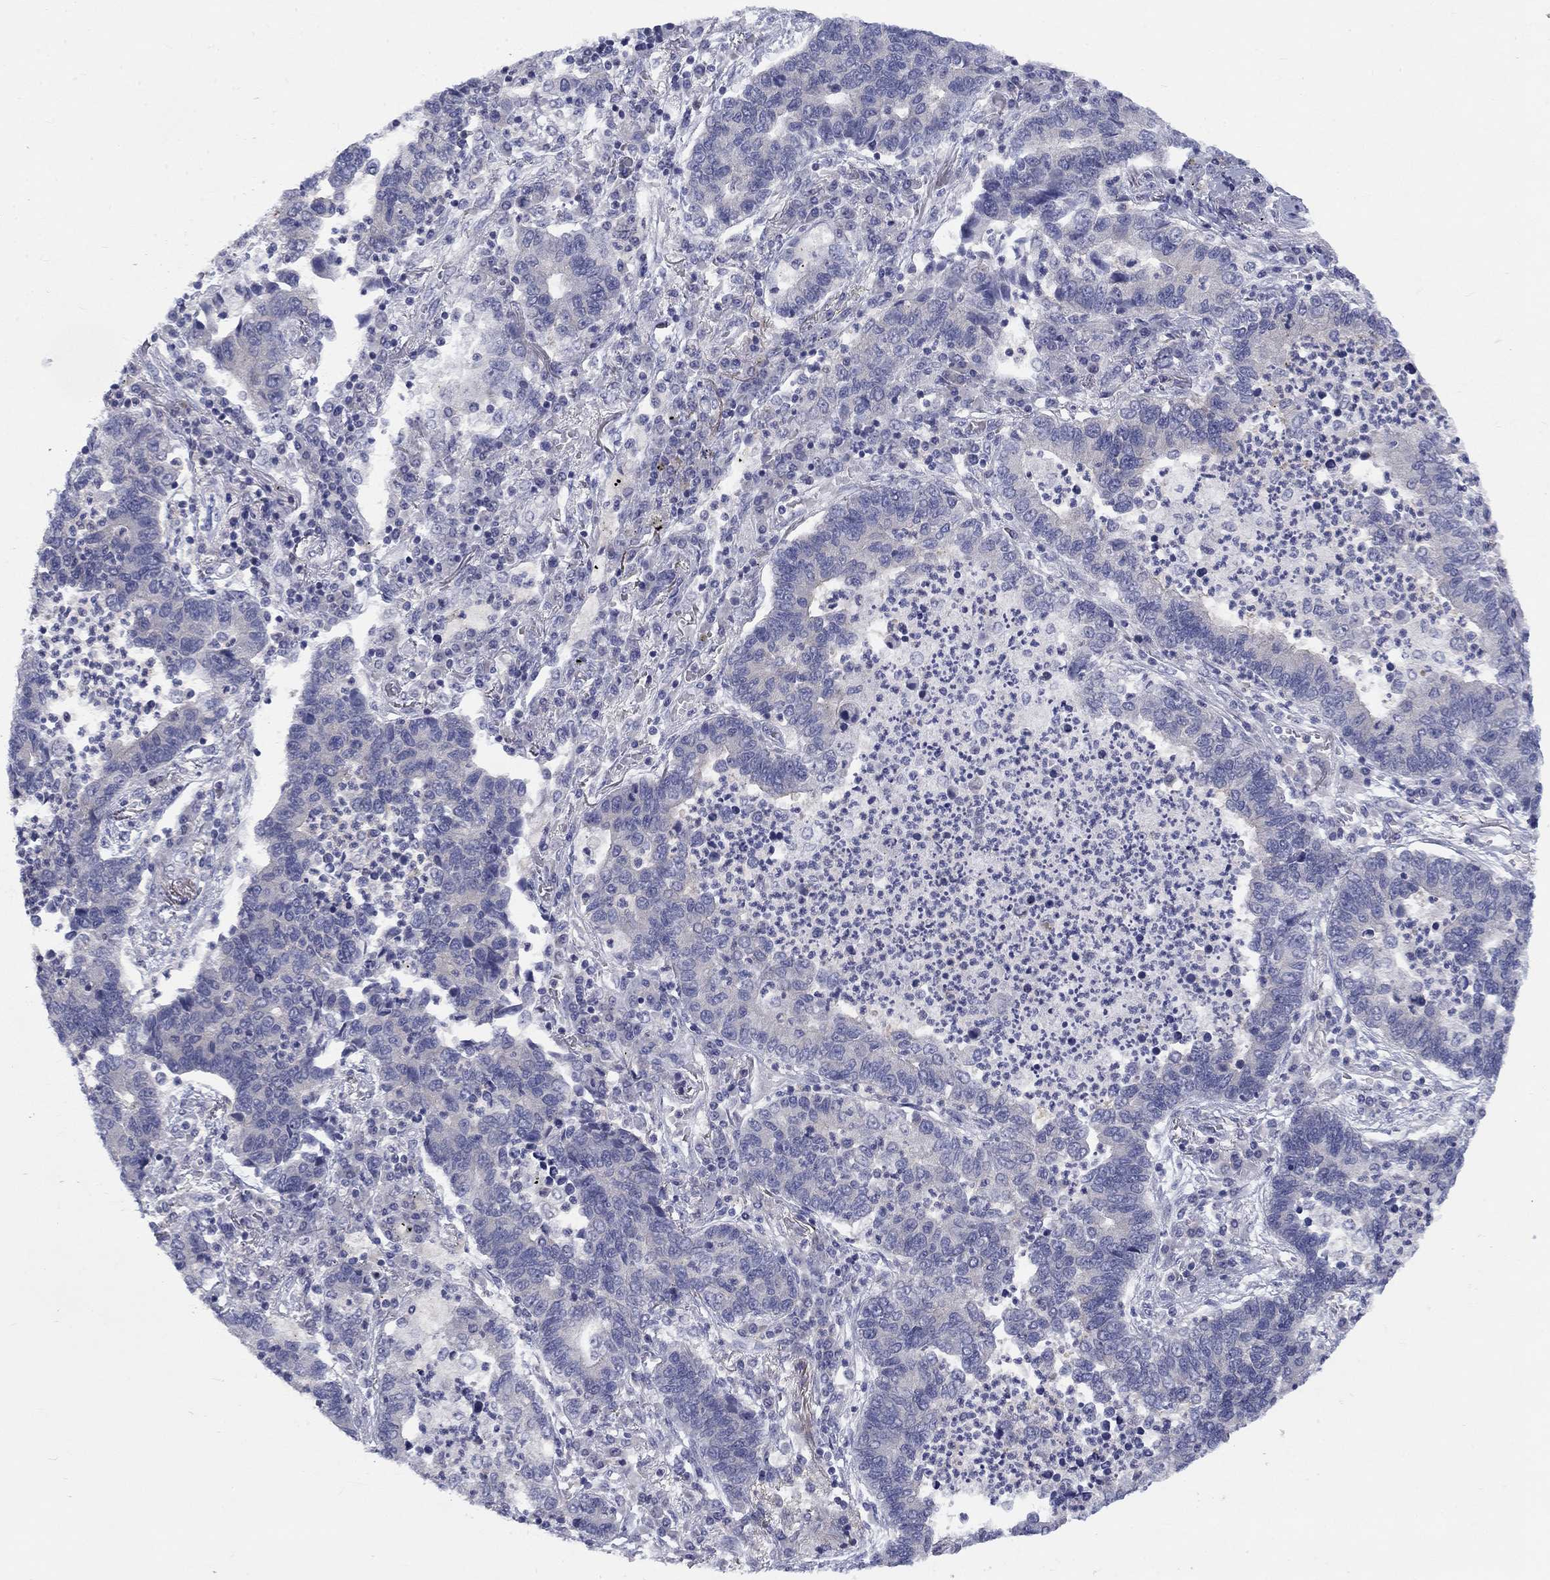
{"staining": {"intensity": "negative", "quantity": "none", "location": "none"}, "tissue": "lung cancer", "cell_type": "Tumor cells", "image_type": "cancer", "snomed": [{"axis": "morphology", "description": "Adenocarcinoma, NOS"}, {"axis": "topography", "description": "Lung"}], "caption": "Tumor cells are negative for brown protein staining in lung cancer.", "gene": "CACNA1A", "patient": {"sex": "female", "age": 57}}